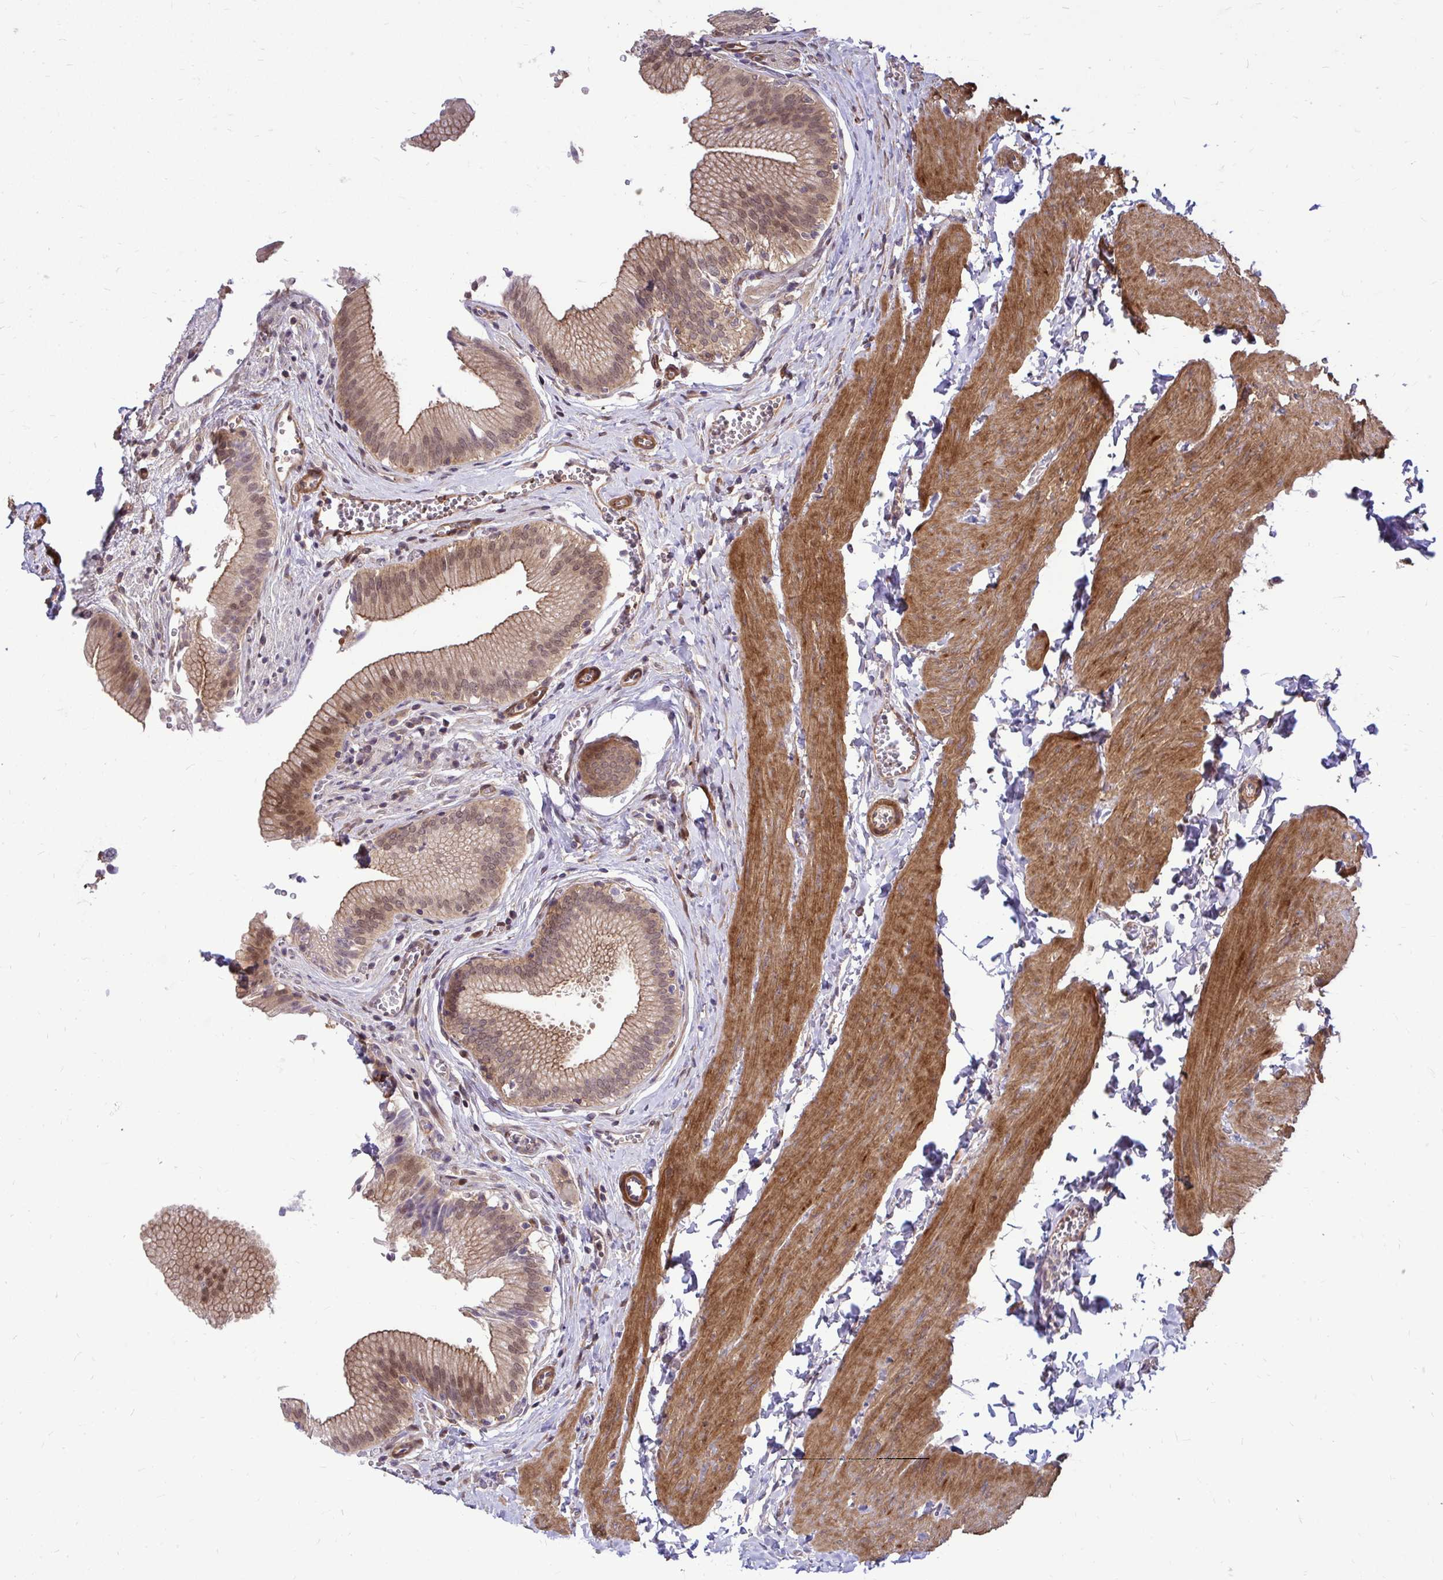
{"staining": {"intensity": "moderate", "quantity": ">75%", "location": "cytoplasmic/membranous,nuclear"}, "tissue": "gallbladder", "cell_type": "Glandular cells", "image_type": "normal", "snomed": [{"axis": "morphology", "description": "Normal tissue, NOS"}, {"axis": "topography", "description": "Gallbladder"}, {"axis": "topography", "description": "Peripheral nerve tissue"}], "caption": "Immunohistochemical staining of unremarkable human gallbladder exhibits medium levels of moderate cytoplasmic/membranous,nuclear positivity in about >75% of glandular cells. Immunohistochemistry stains the protein of interest in brown and the nuclei are stained blue.", "gene": "TRIP6", "patient": {"sex": "male", "age": 17}}